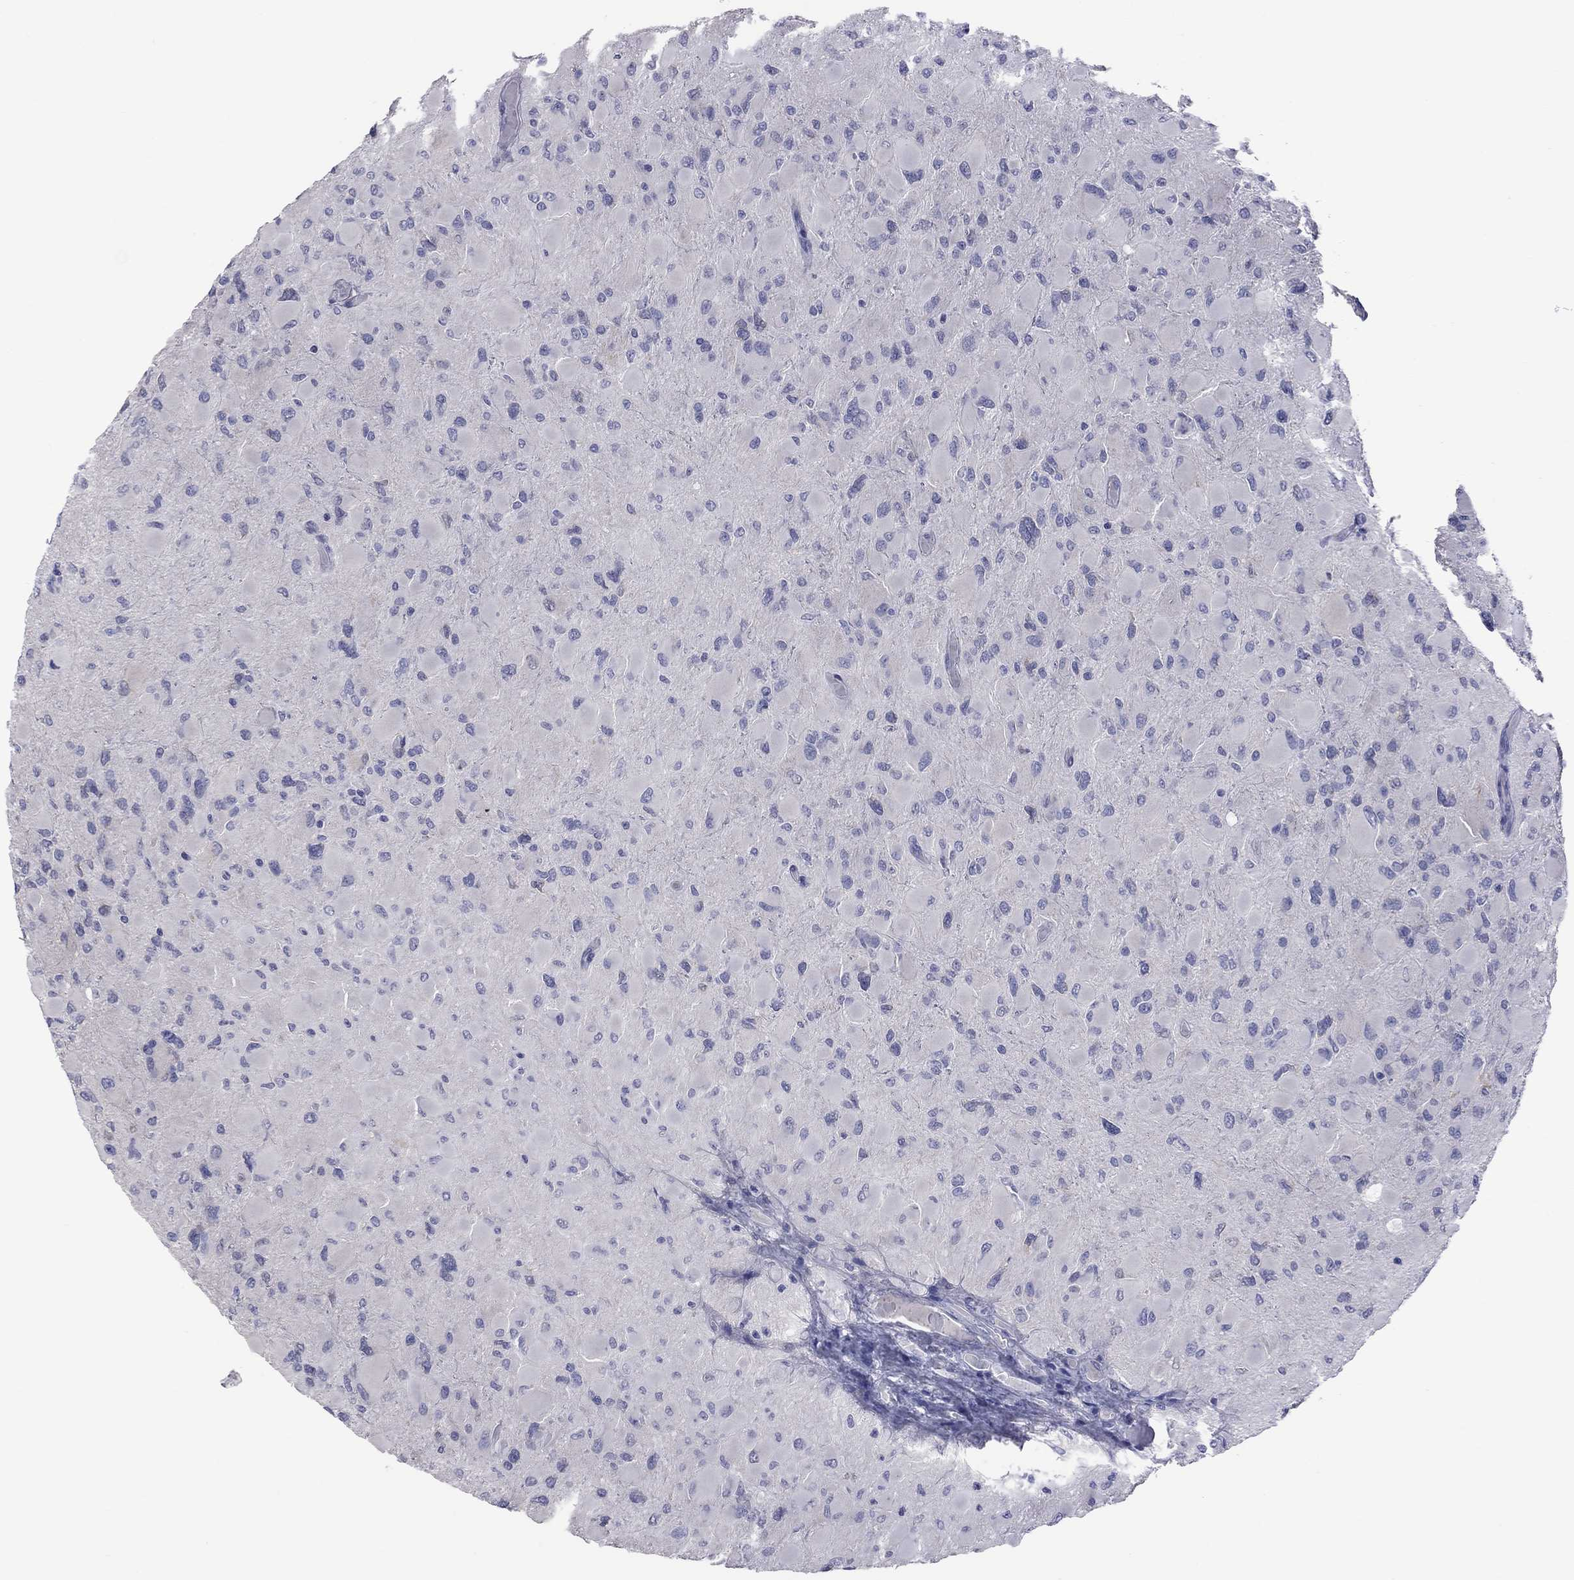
{"staining": {"intensity": "negative", "quantity": "none", "location": "none"}, "tissue": "glioma", "cell_type": "Tumor cells", "image_type": "cancer", "snomed": [{"axis": "morphology", "description": "Glioma, malignant, High grade"}, {"axis": "topography", "description": "Cerebral cortex"}], "caption": "Tumor cells show no significant protein positivity in glioma.", "gene": "HYLS1", "patient": {"sex": "female", "age": 36}}